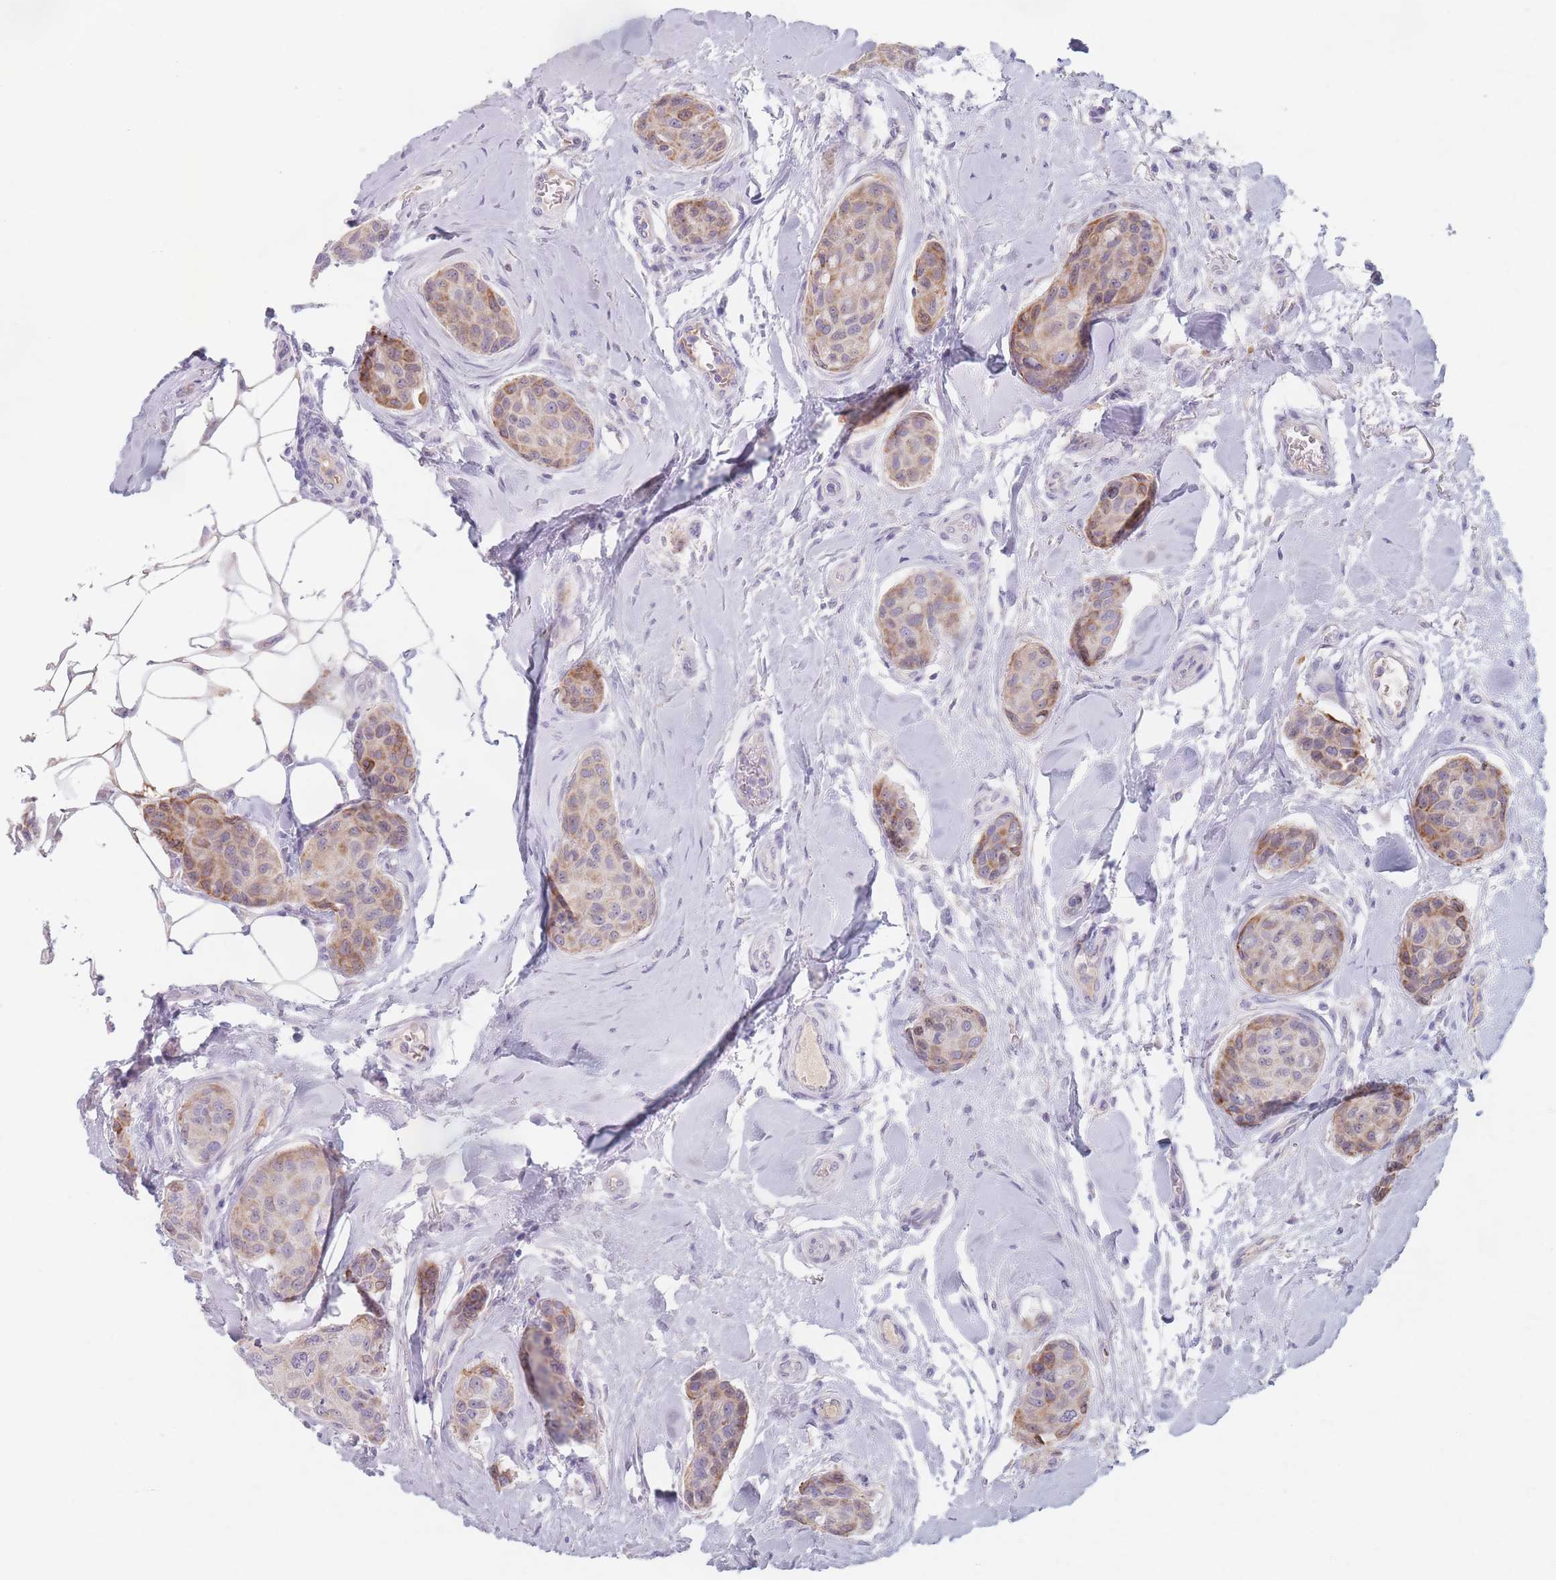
{"staining": {"intensity": "moderate", "quantity": "25%-75%", "location": "cytoplasmic/membranous"}, "tissue": "breast cancer", "cell_type": "Tumor cells", "image_type": "cancer", "snomed": [{"axis": "morphology", "description": "Duct carcinoma"}, {"axis": "topography", "description": "Breast"}, {"axis": "topography", "description": "Lymph node"}], "caption": "Tumor cells show medium levels of moderate cytoplasmic/membranous expression in about 25%-75% of cells in human breast invasive ductal carcinoma.", "gene": "PIGM", "patient": {"sex": "female", "age": 80}}